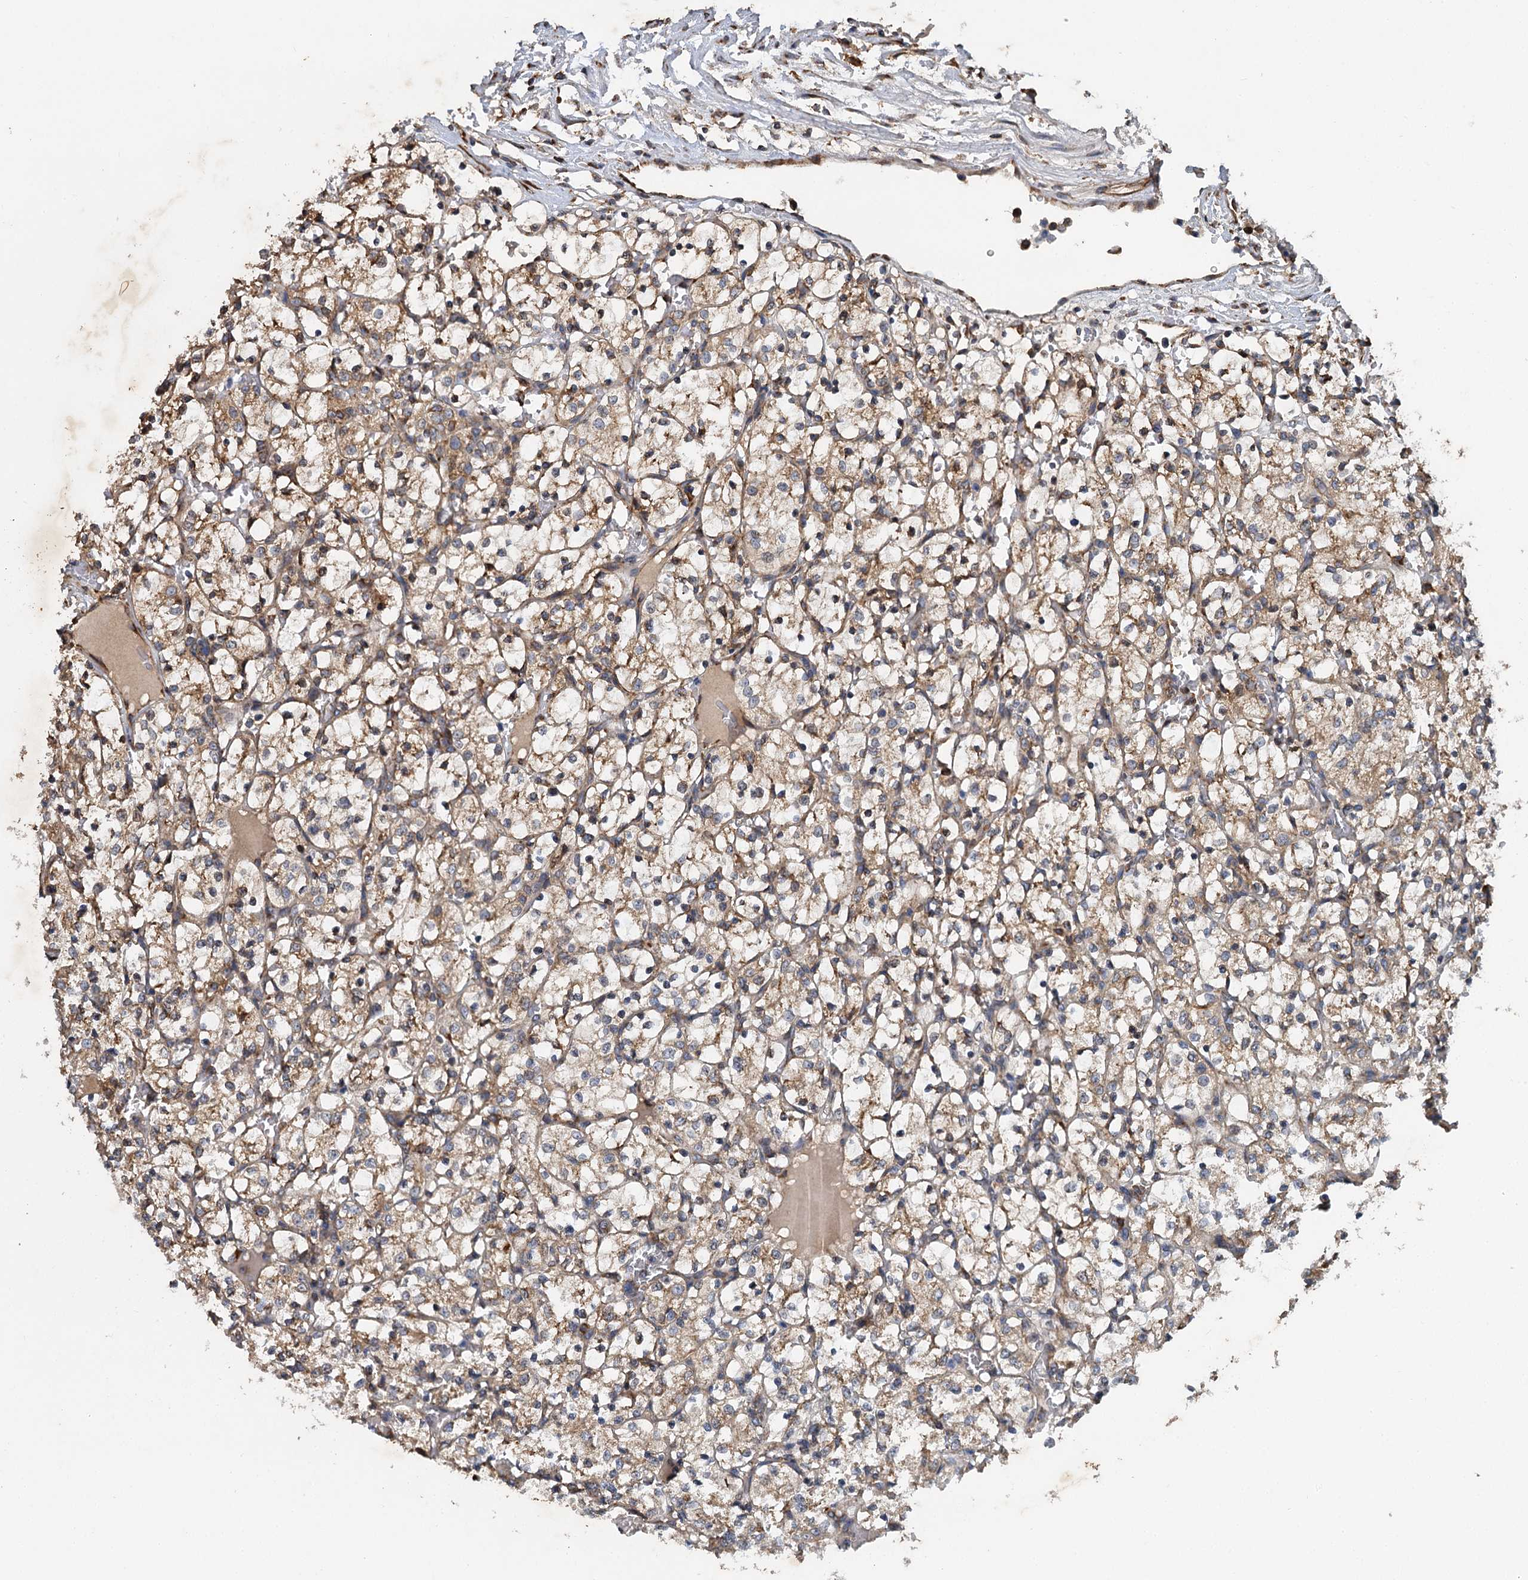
{"staining": {"intensity": "moderate", "quantity": "25%-75%", "location": "cytoplasmic/membranous"}, "tissue": "renal cancer", "cell_type": "Tumor cells", "image_type": "cancer", "snomed": [{"axis": "morphology", "description": "Adenocarcinoma, NOS"}, {"axis": "topography", "description": "Kidney"}], "caption": "Renal cancer stained with immunohistochemistry demonstrates moderate cytoplasmic/membranous positivity in approximately 25%-75% of tumor cells.", "gene": "LINS1", "patient": {"sex": "female", "age": 69}}